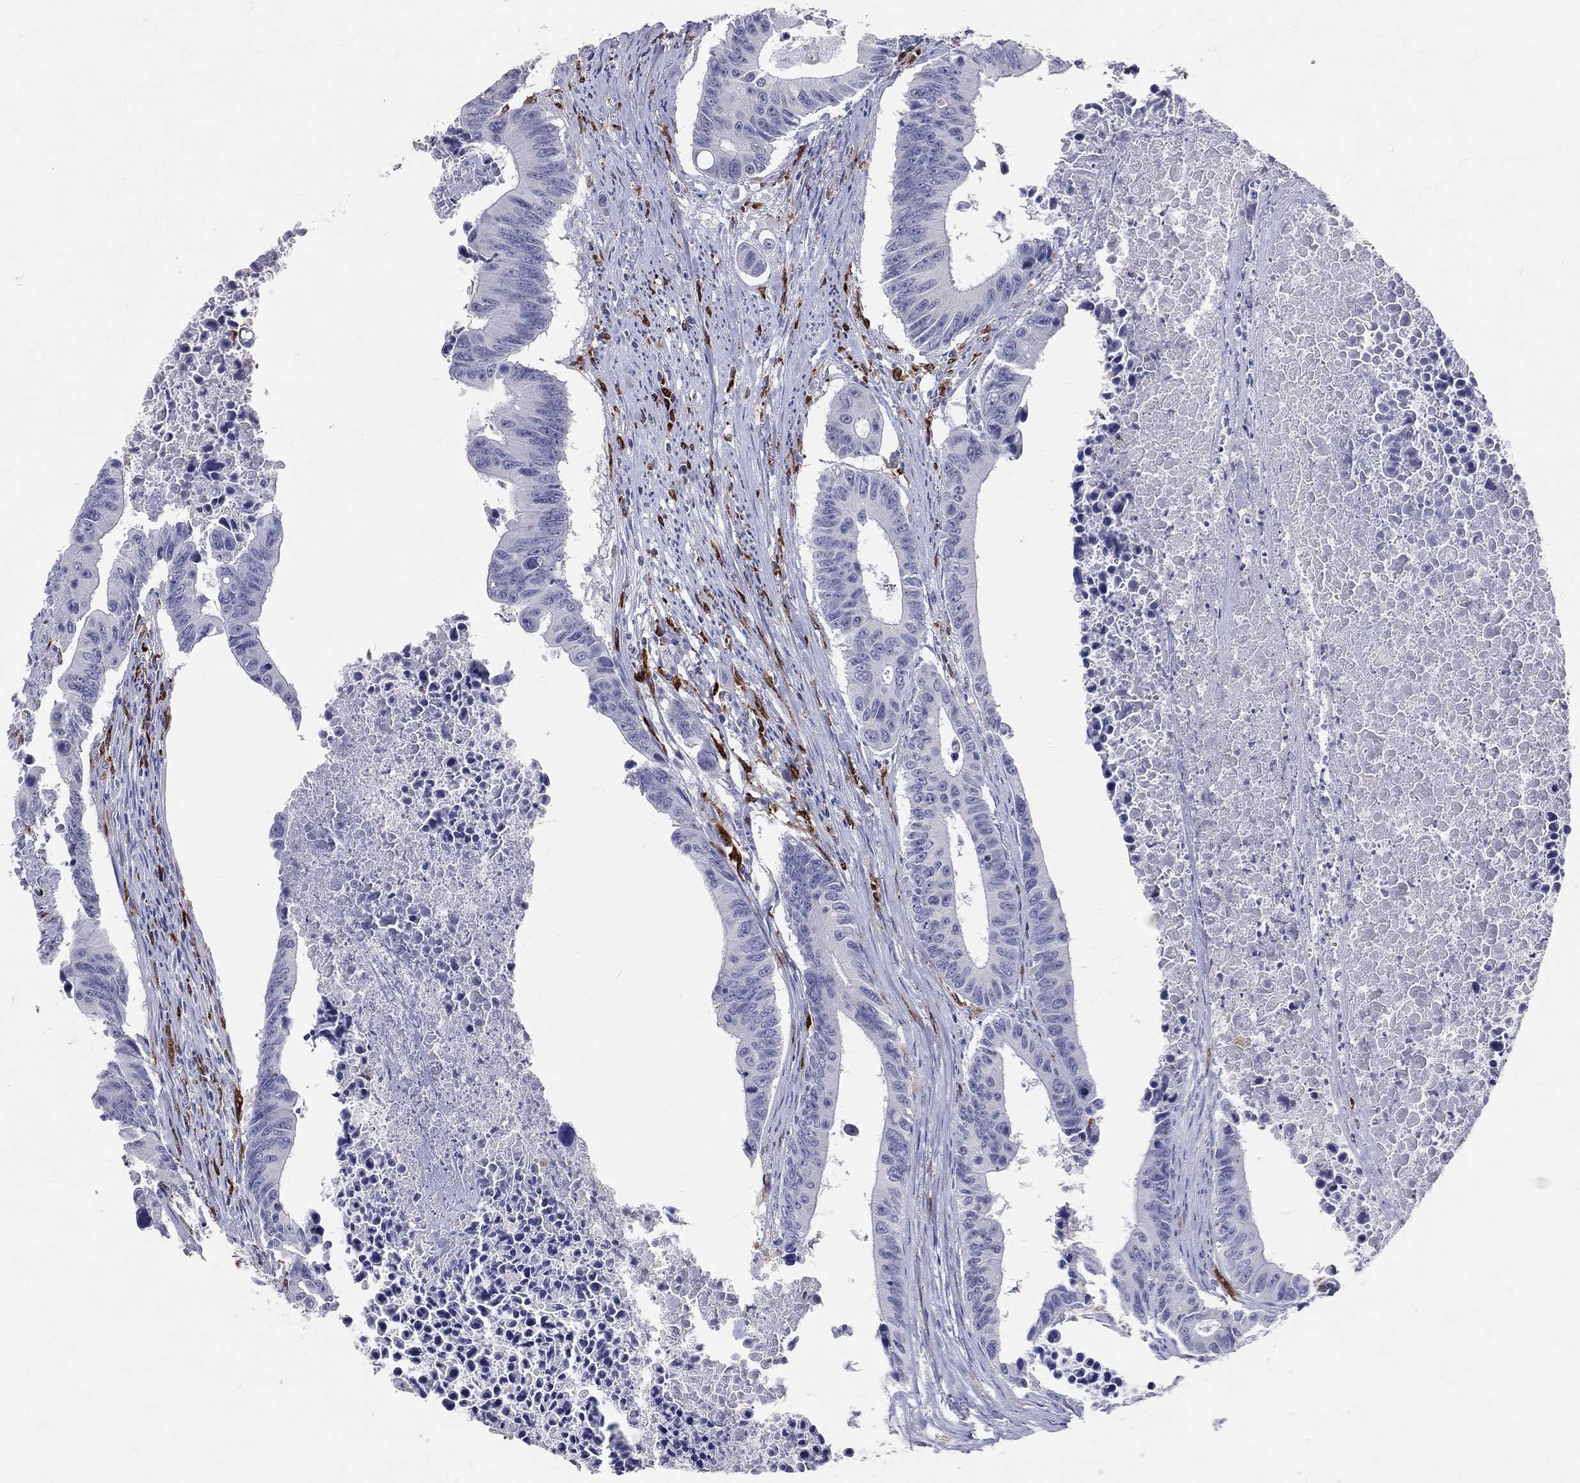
{"staining": {"intensity": "negative", "quantity": "none", "location": "none"}, "tissue": "colorectal cancer", "cell_type": "Tumor cells", "image_type": "cancer", "snomed": [{"axis": "morphology", "description": "Adenocarcinoma, NOS"}, {"axis": "topography", "description": "Colon"}], "caption": "DAB (3,3'-diaminobenzidine) immunohistochemical staining of human colorectal cancer reveals no significant staining in tumor cells.", "gene": "CD74", "patient": {"sex": "female", "age": 87}}